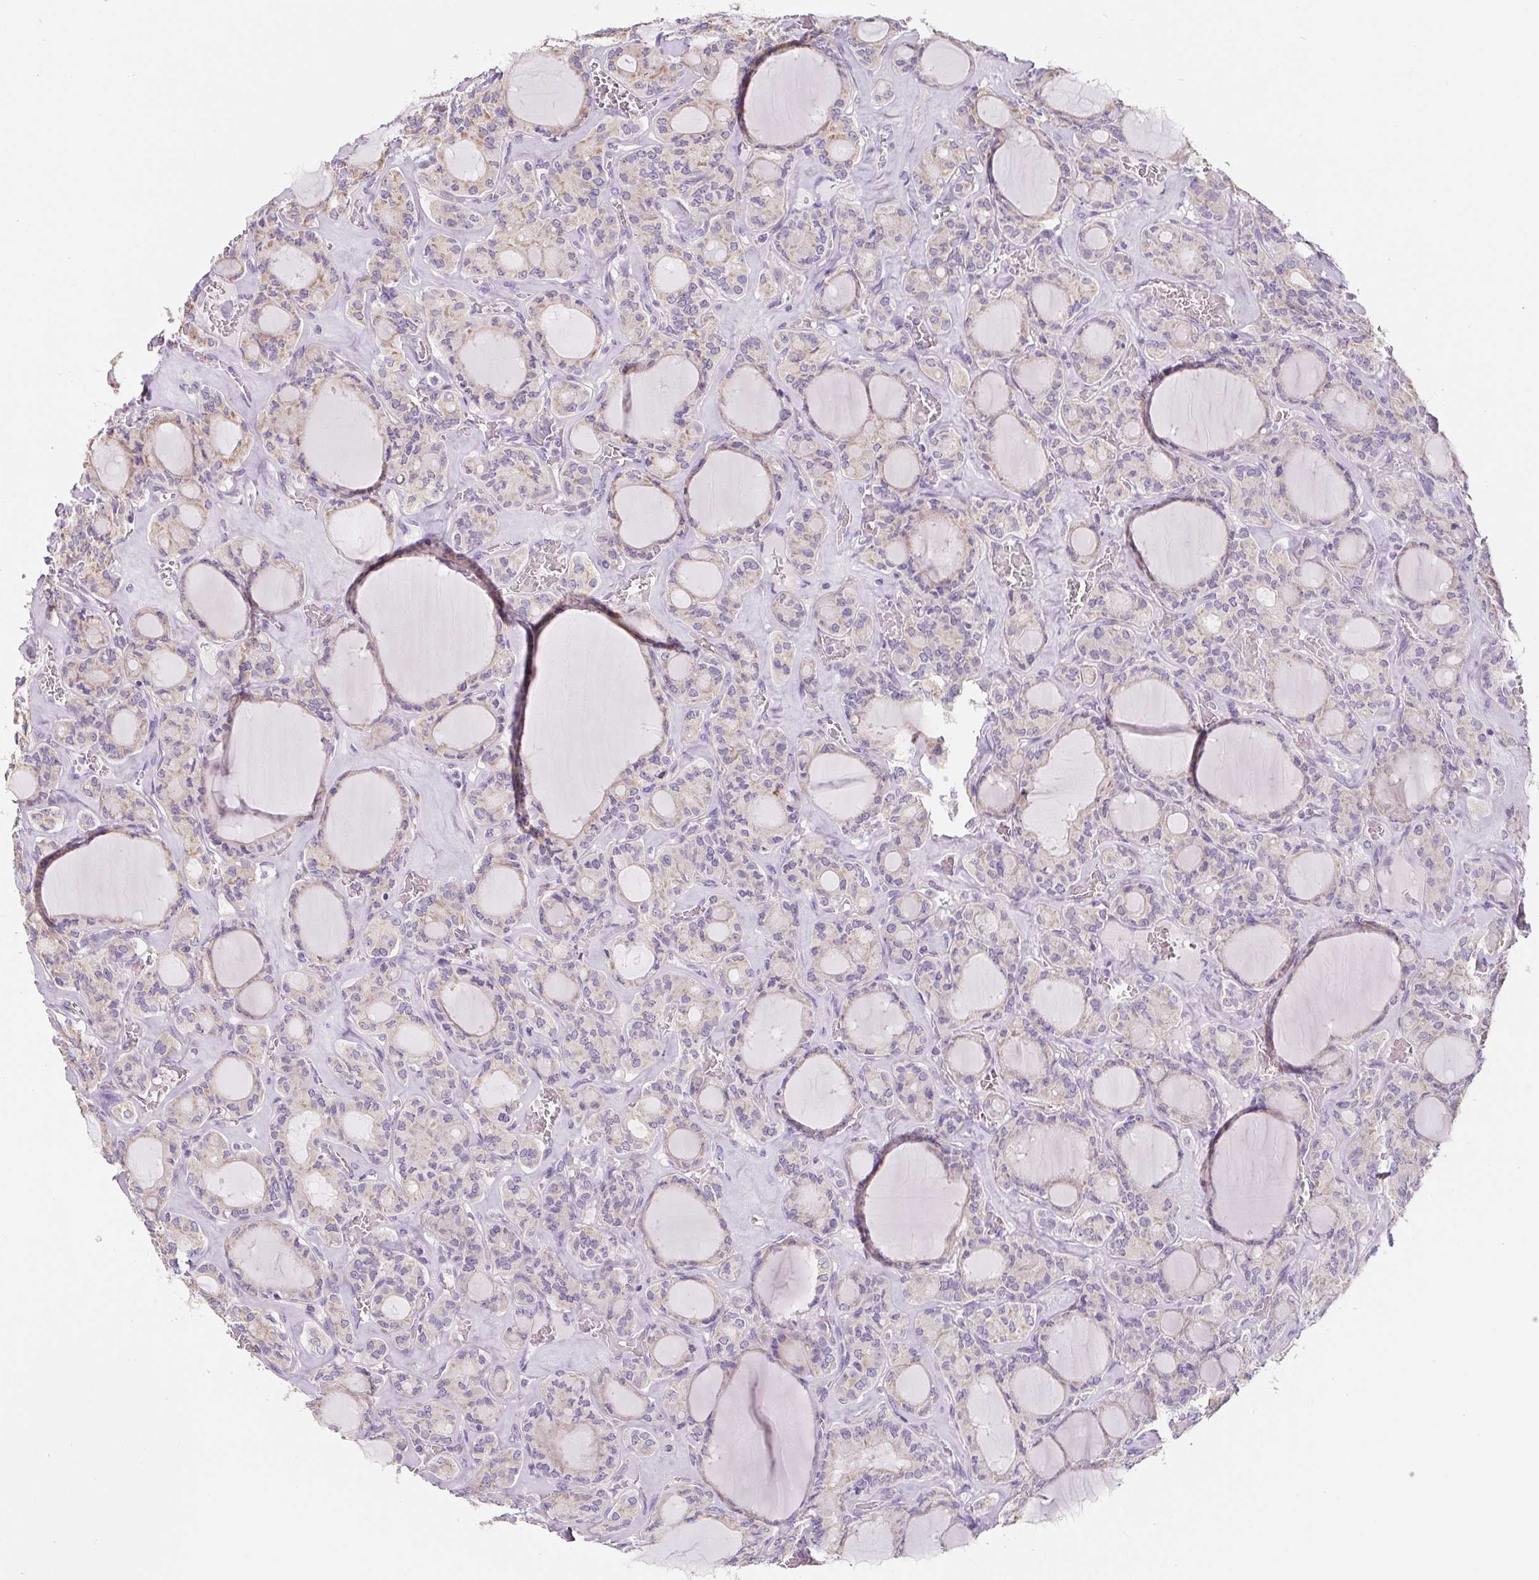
{"staining": {"intensity": "weak", "quantity": "25%-75%", "location": "cytoplasmic/membranous"}, "tissue": "thyroid cancer", "cell_type": "Tumor cells", "image_type": "cancer", "snomed": [{"axis": "morphology", "description": "Papillary adenocarcinoma, NOS"}, {"axis": "topography", "description": "Thyroid gland"}], "caption": "Immunohistochemical staining of papillary adenocarcinoma (thyroid) exhibits low levels of weak cytoplasmic/membranous expression in approximately 25%-75% of tumor cells. (DAB (3,3'-diaminobenzidine) IHC with brightfield microscopy, high magnification).", "gene": "PWWP3B", "patient": {"sex": "male", "age": 87}}